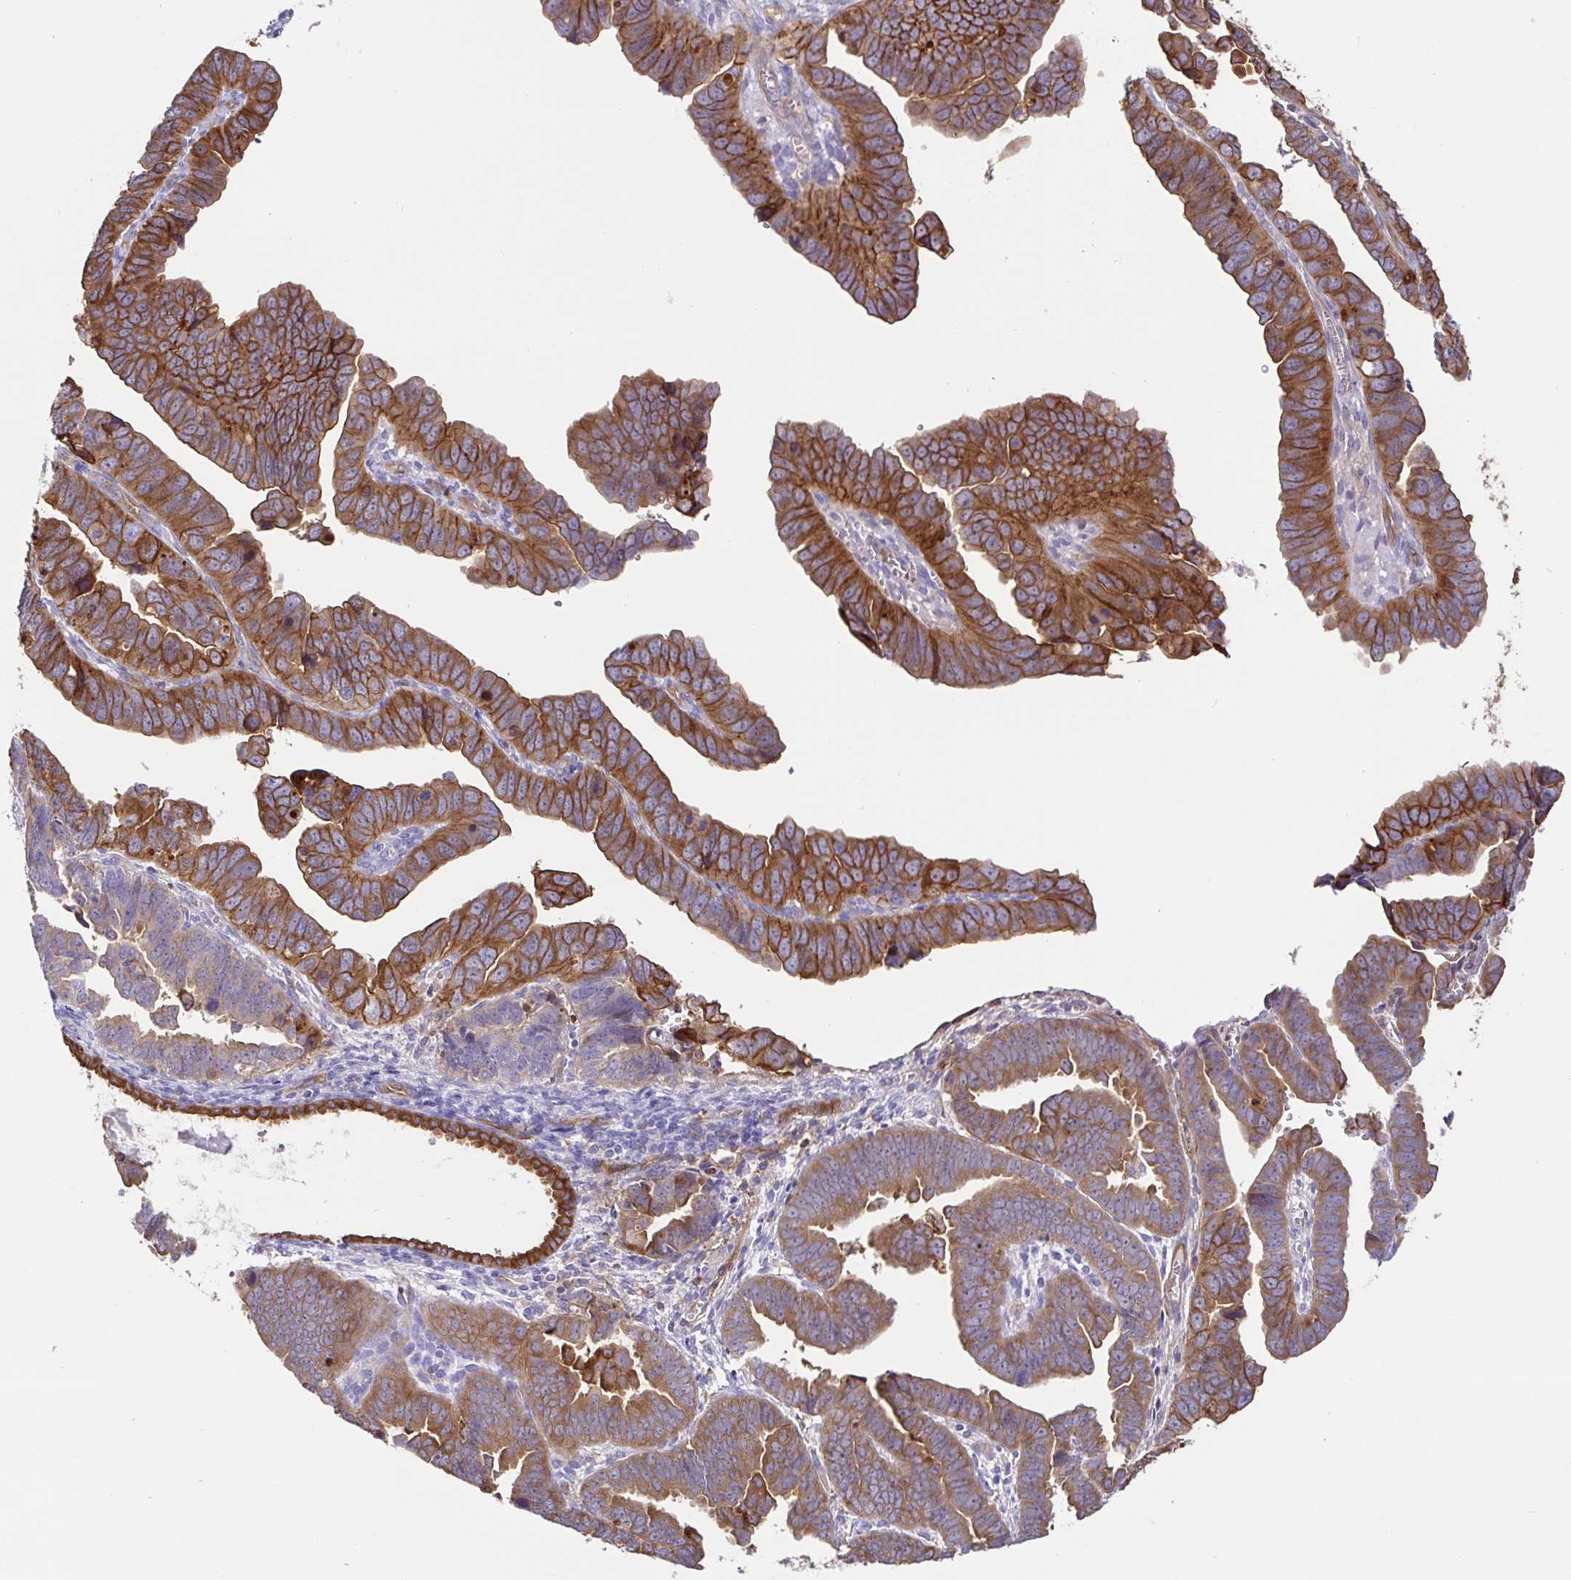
{"staining": {"intensity": "moderate", "quantity": ">75%", "location": "cytoplasmic/membranous"}, "tissue": "endometrial cancer", "cell_type": "Tumor cells", "image_type": "cancer", "snomed": [{"axis": "morphology", "description": "Adenocarcinoma, NOS"}, {"axis": "topography", "description": "Endometrium"}], "caption": "An immunohistochemistry histopathology image of neoplastic tissue is shown. Protein staining in brown highlights moderate cytoplasmic/membranous positivity in endometrial cancer within tumor cells.", "gene": "ANXA2", "patient": {"sex": "female", "age": 75}}